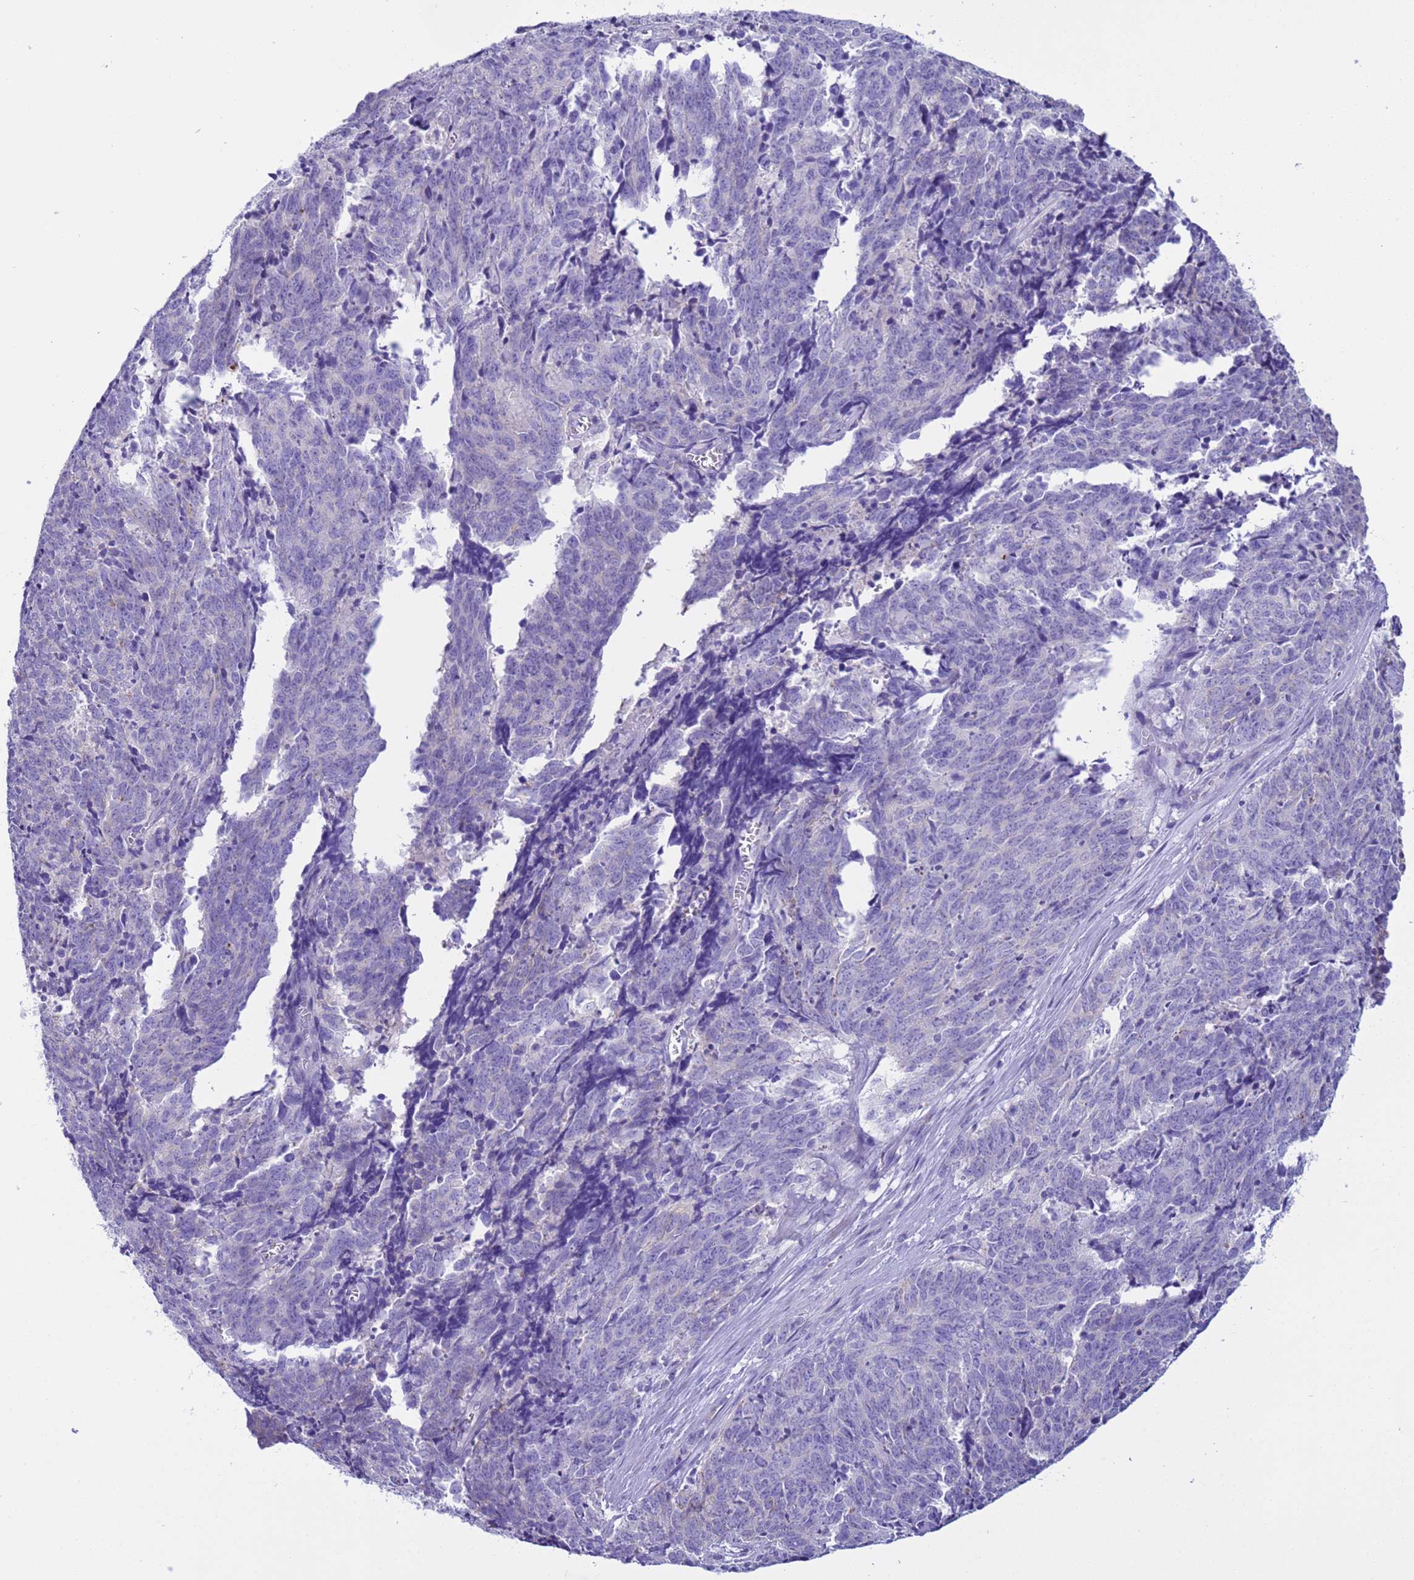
{"staining": {"intensity": "negative", "quantity": "none", "location": "none"}, "tissue": "cervical cancer", "cell_type": "Tumor cells", "image_type": "cancer", "snomed": [{"axis": "morphology", "description": "Squamous cell carcinoma, NOS"}, {"axis": "topography", "description": "Cervix"}], "caption": "High magnification brightfield microscopy of cervical cancer stained with DAB (3,3'-diaminobenzidine) (brown) and counterstained with hematoxylin (blue): tumor cells show no significant positivity. (Brightfield microscopy of DAB (3,3'-diaminobenzidine) immunohistochemistry (IHC) at high magnification).", "gene": "CST4", "patient": {"sex": "female", "age": 29}}